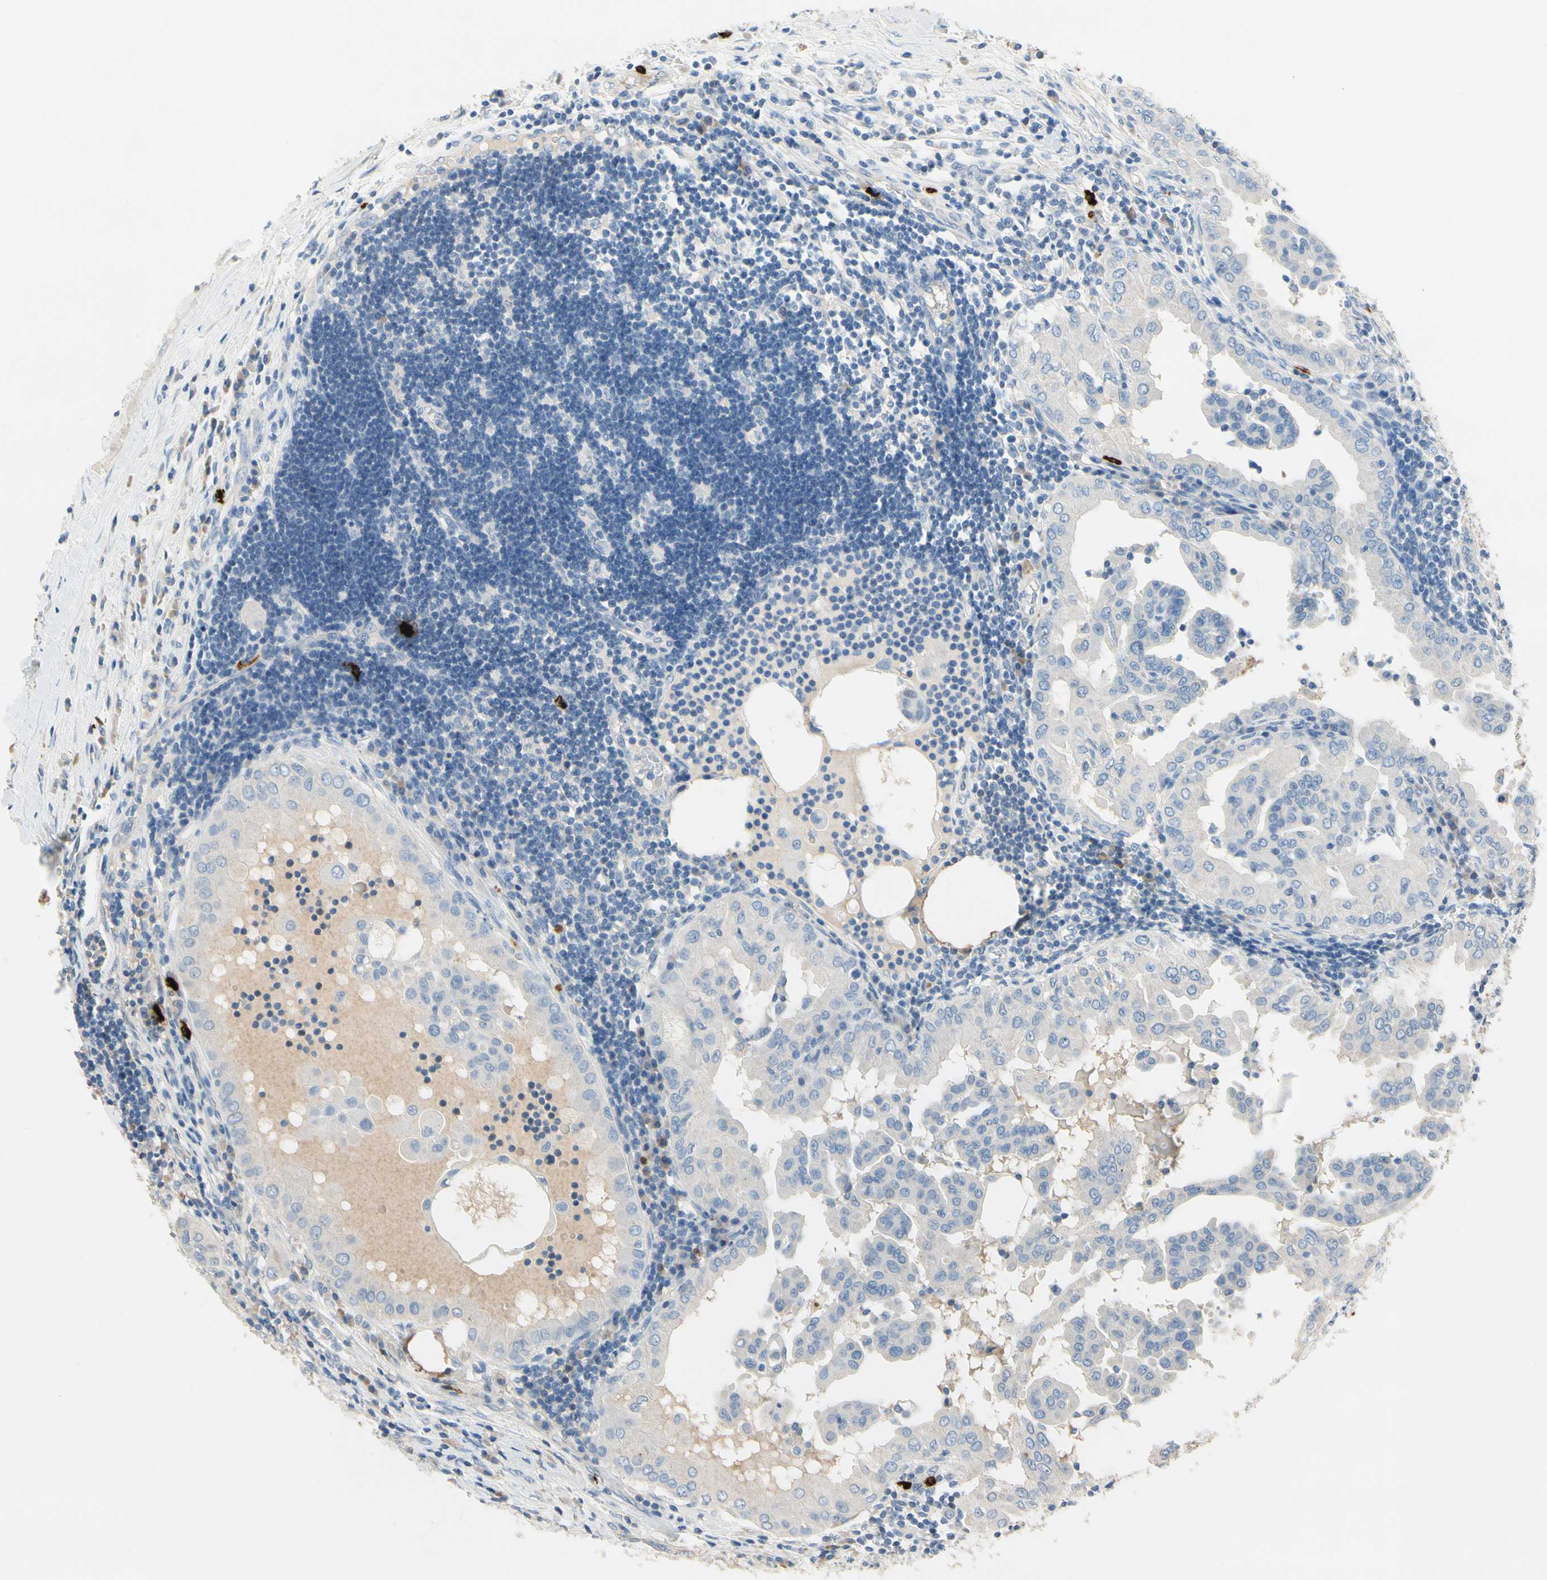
{"staining": {"intensity": "negative", "quantity": "none", "location": "none"}, "tissue": "thyroid cancer", "cell_type": "Tumor cells", "image_type": "cancer", "snomed": [{"axis": "morphology", "description": "Papillary adenocarcinoma, NOS"}, {"axis": "topography", "description": "Thyroid gland"}], "caption": "High magnification brightfield microscopy of thyroid cancer (papillary adenocarcinoma) stained with DAB (3,3'-diaminobenzidine) (brown) and counterstained with hematoxylin (blue): tumor cells show no significant expression.", "gene": "CPA3", "patient": {"sex": "male", "age": 33}}